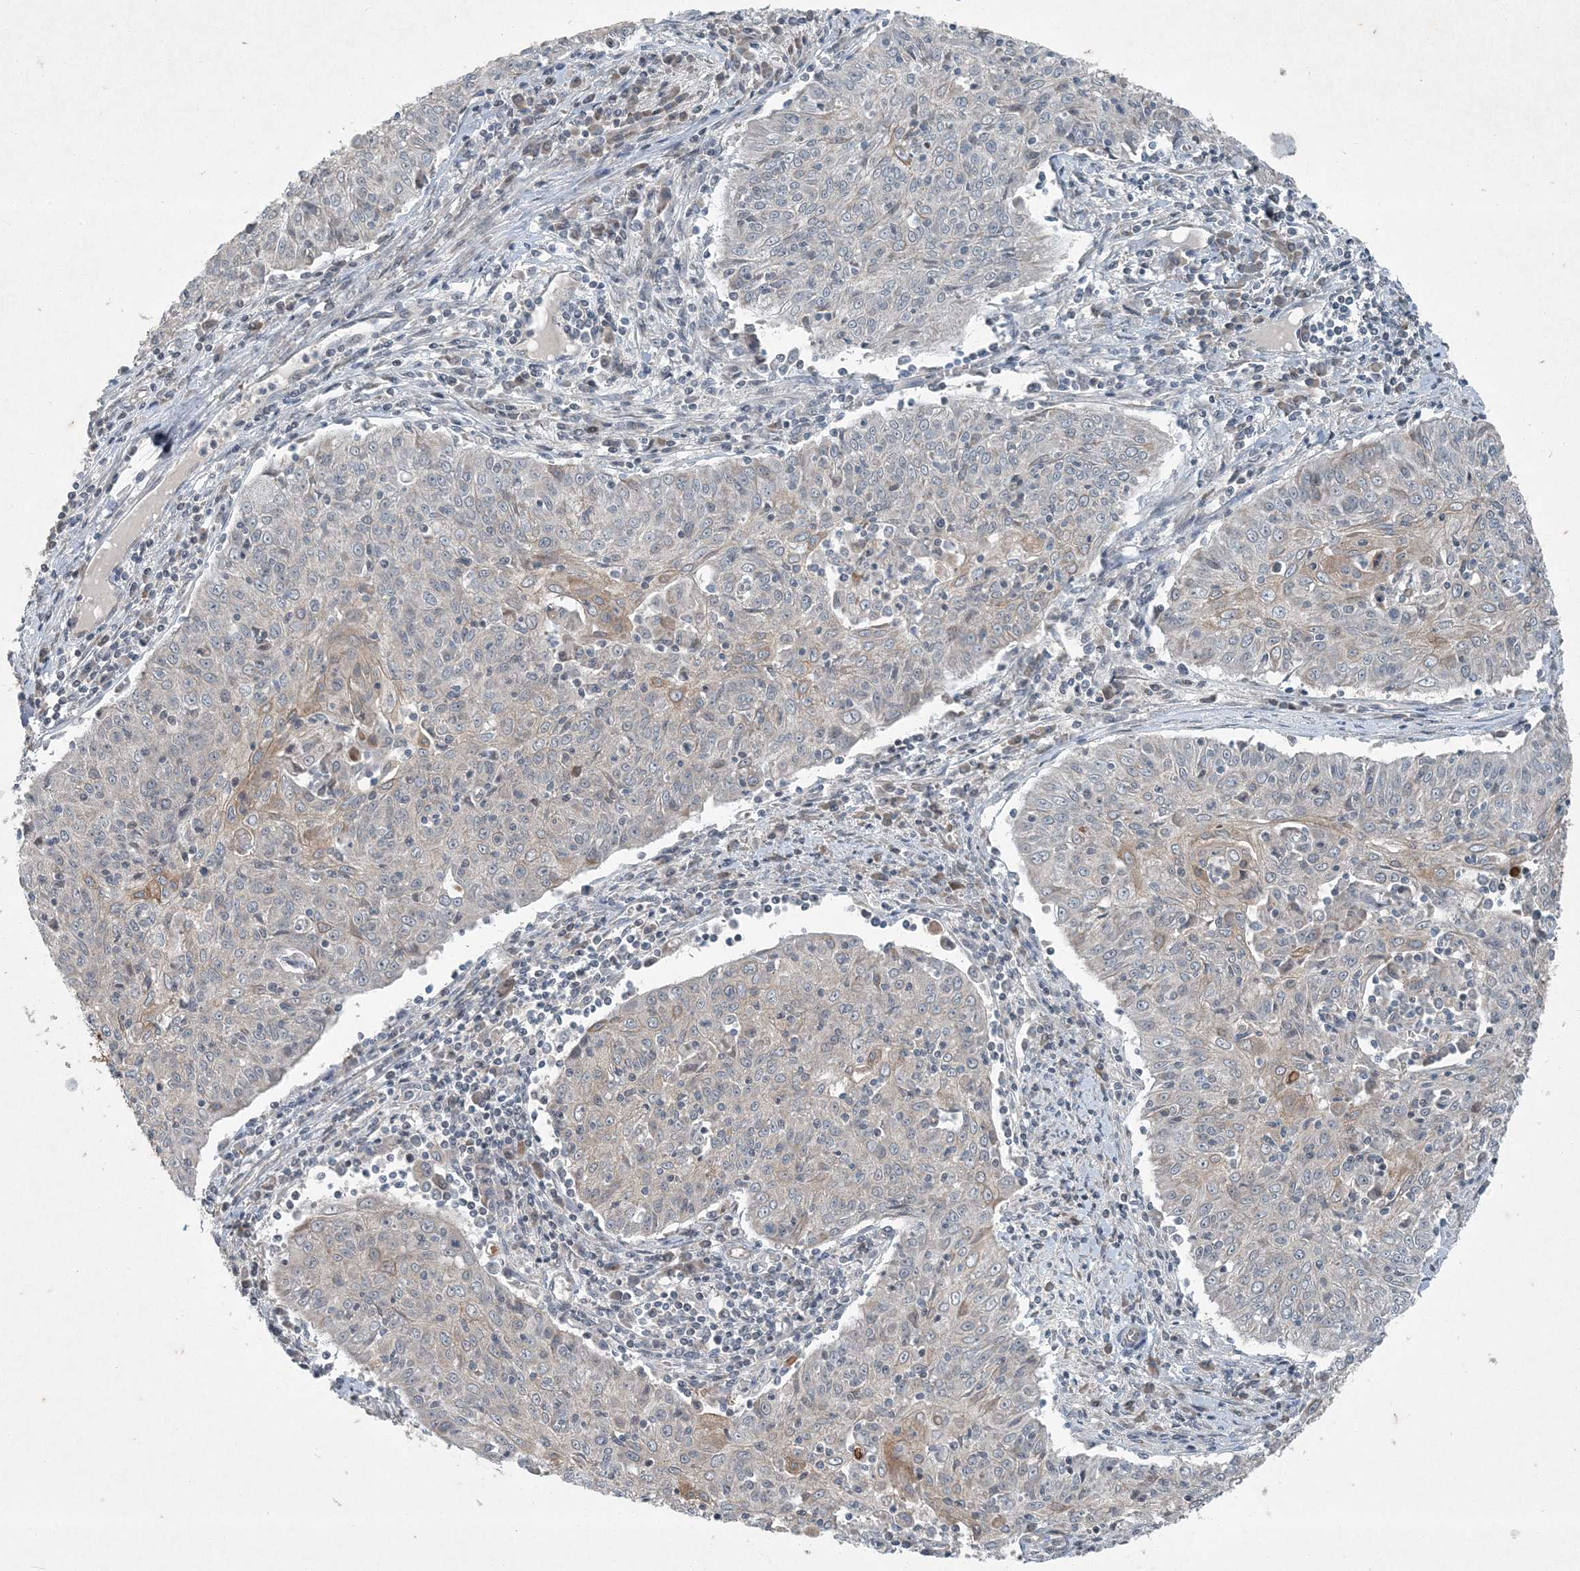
{"staining": {"intensity": "negative", "quantity": "none", "location": "none"}, "tissue": "cervical cancer", "cell_type": "Tumor cells", "image_type": "cancer", "snomed": [{"axis": "morphology", "description": "Squamous cell carcinoma, NOS"}, {"axis": "topography", "description": "Cervix"}], "caption": "A histopathology image of cervical squamous cell carcinoma stained for a protein exhibits no brown staining in tumor cells.", "gene": "PC", "patient": {"sex": "female", "age": 48}}